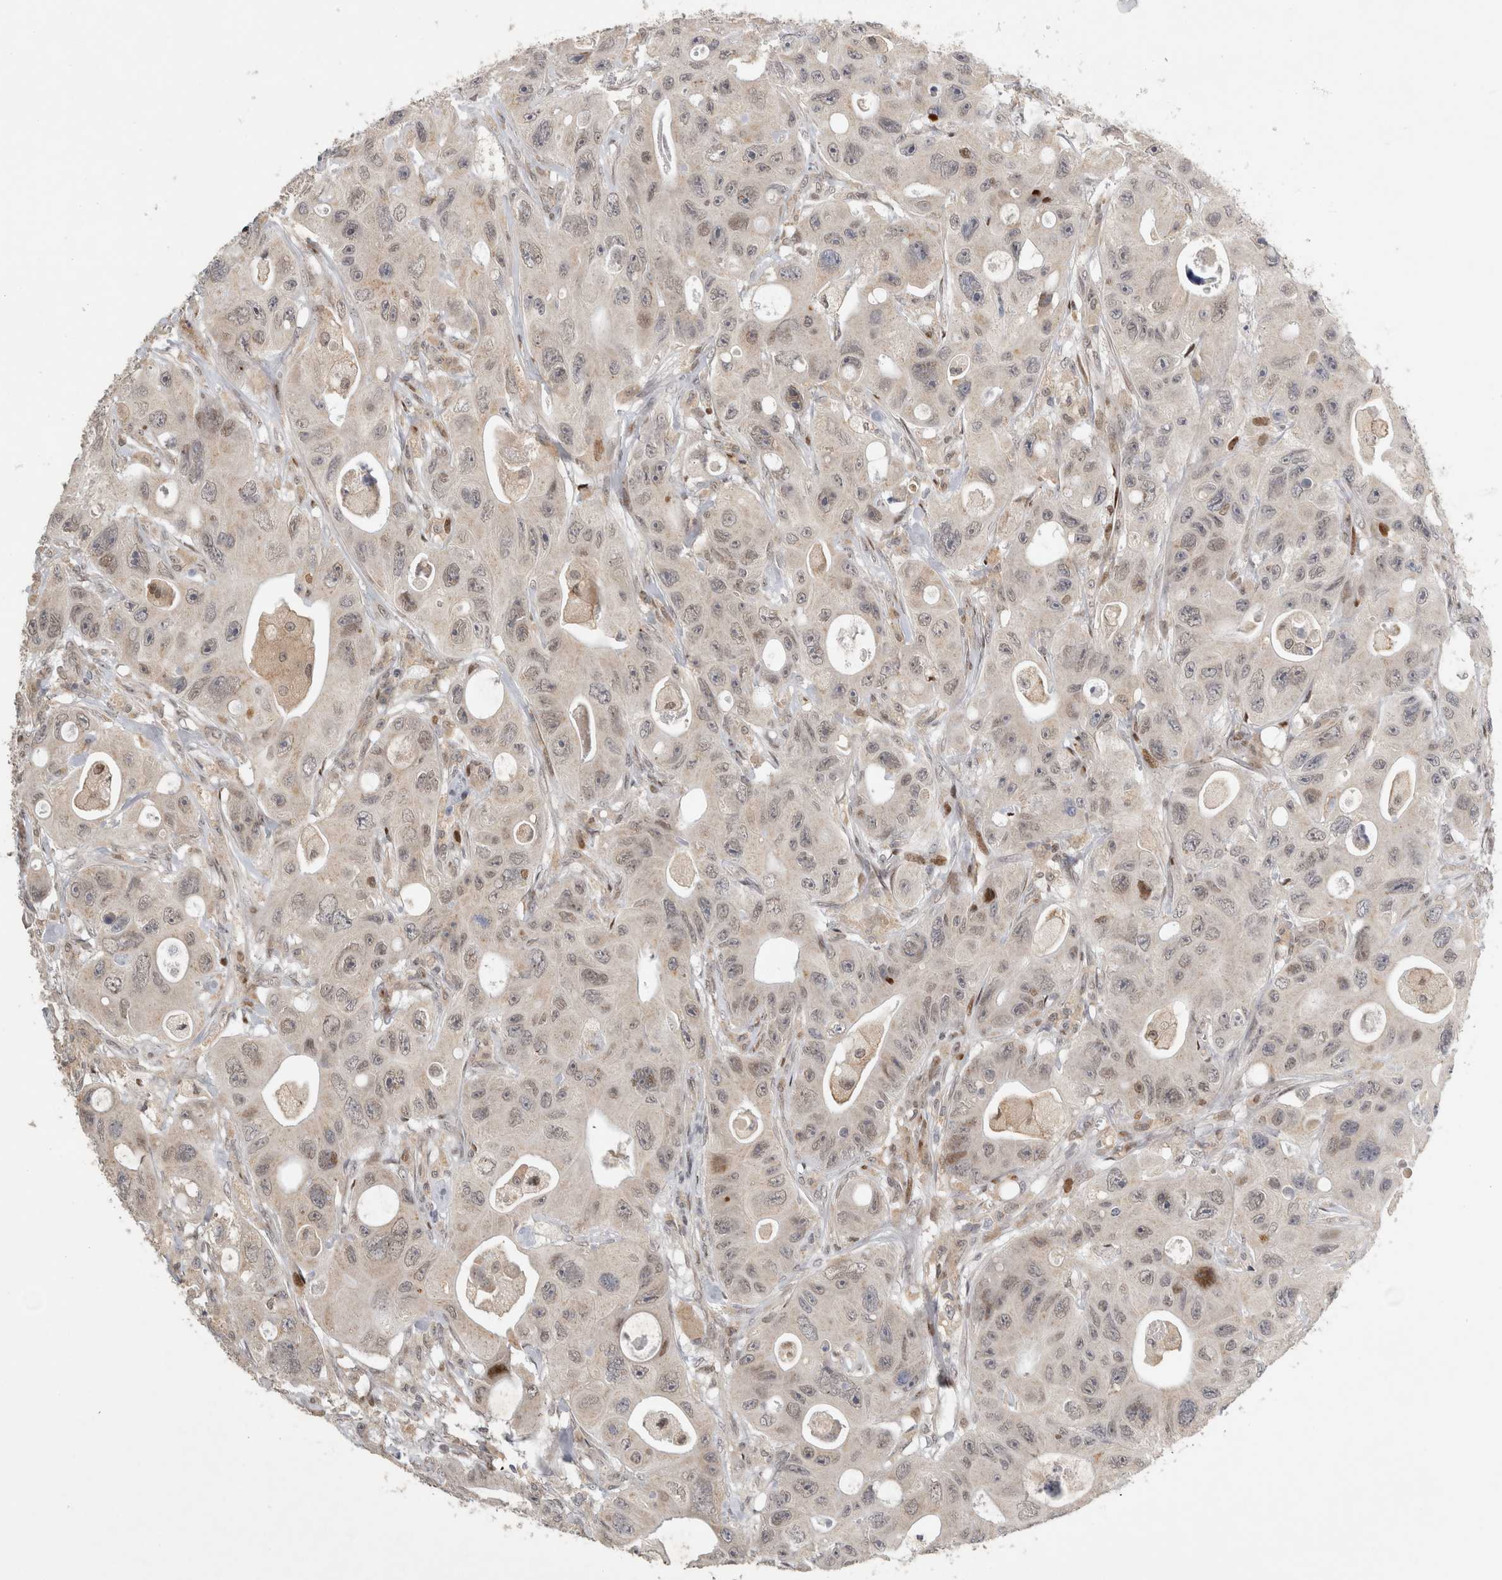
{"staining": {"intensity": "weak", "quantity": "<25%", "location": "nuclear"}, "tissue": "colorectal cancer", "cell_type": "Tumor cells", "image_type": "cancer", "snomed": [{"axis": "morphology", "description": "Adenocarcinoma, NOS"}, {"axis": "topography", "description": "Colon"}], "caption": "An immunohistochemistry image of colorectal adenocarcinoma is shown. There is no staining in tumor cells of colorectal adenocarcinoma.", "gene": "C8orf58", "patient": {"sex": "female", "age": 46}}